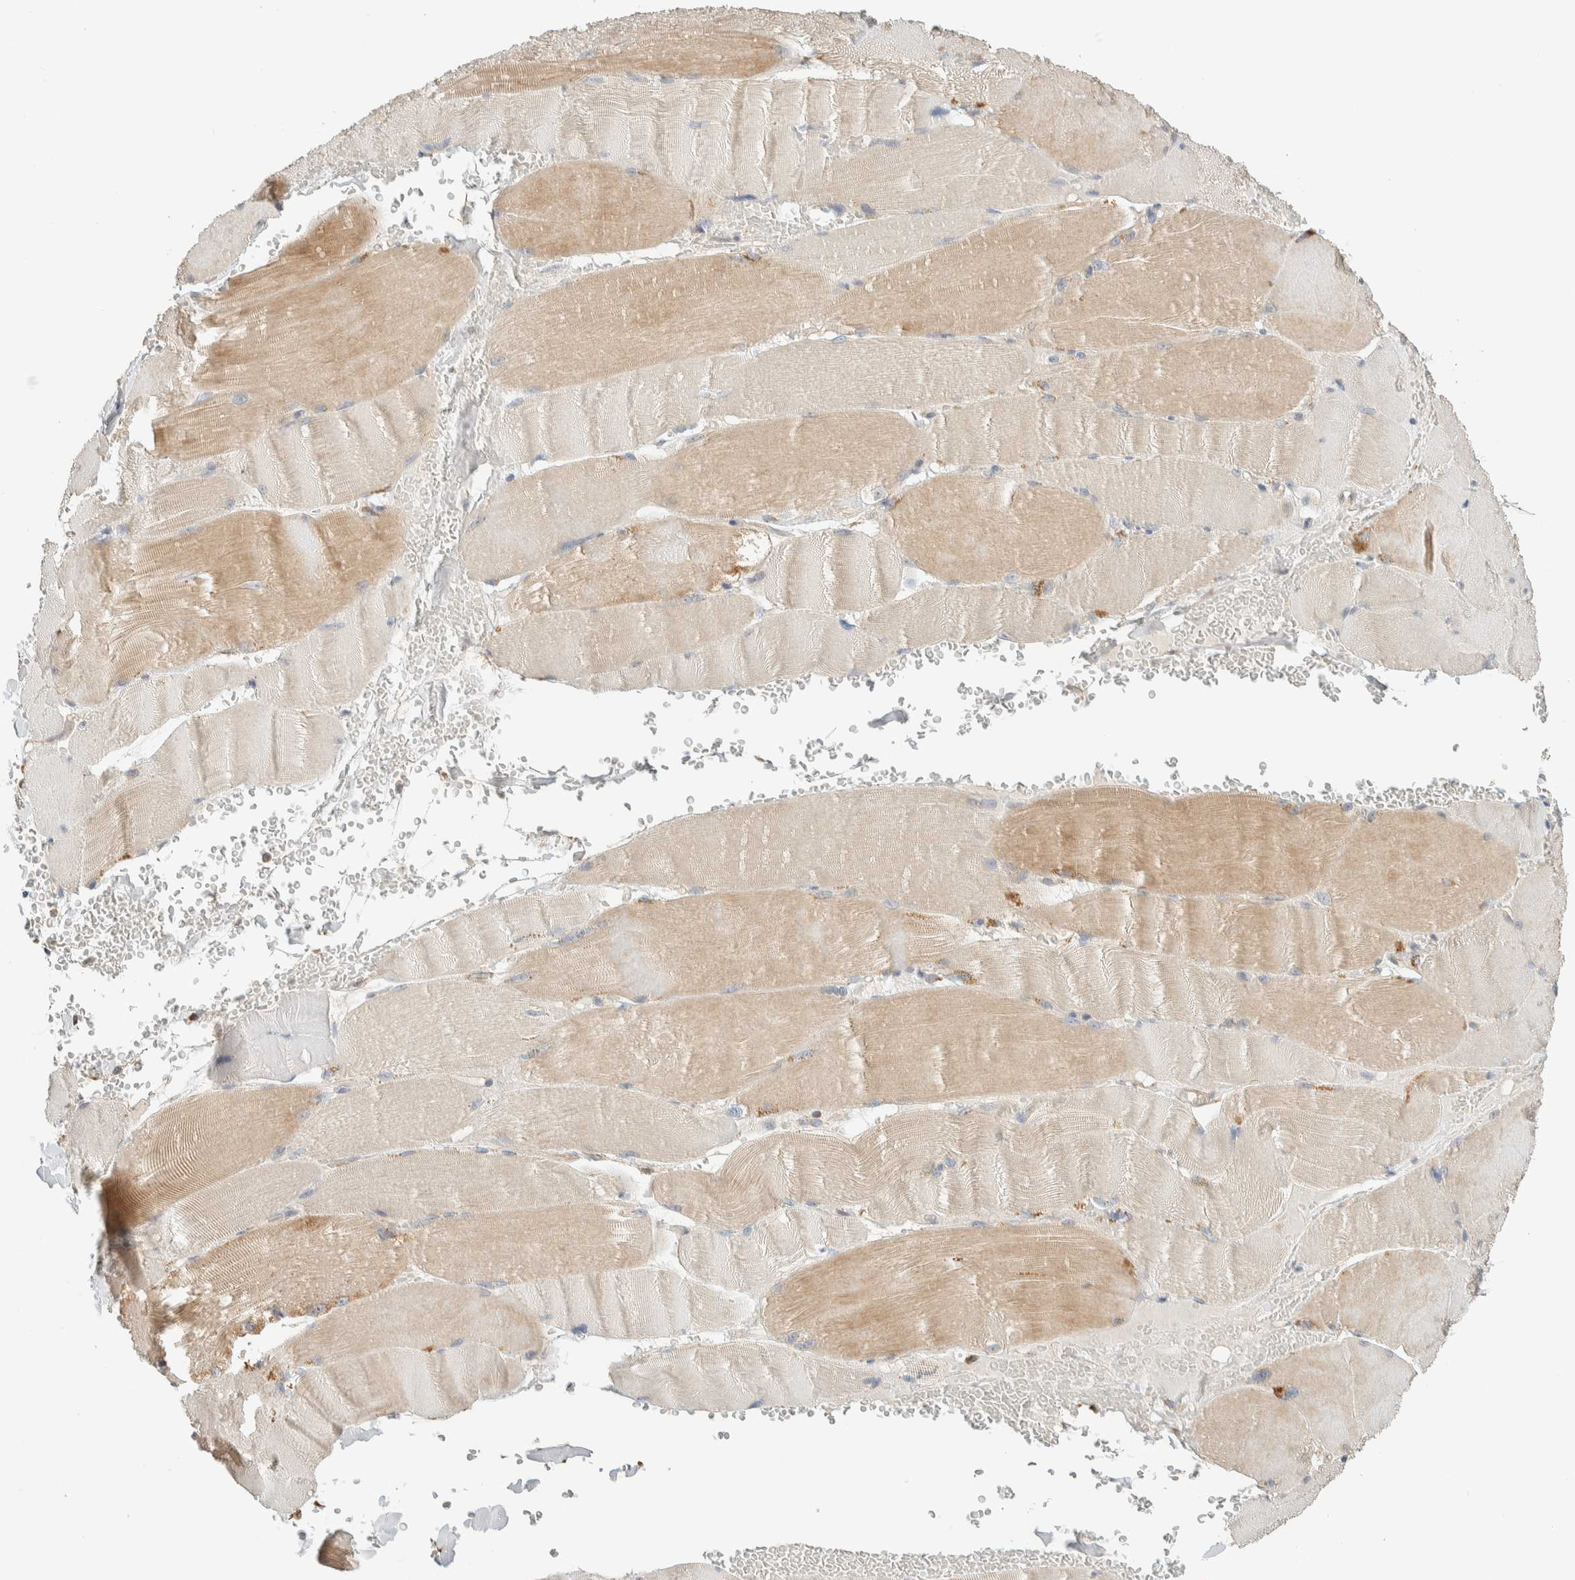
{"staining": {"intensity": "weak", "quantity": "25%-75%", "location": "cytoplasmic/membranous"}, "tissue": "skeletal muscle", "cell_type": "Myocytes", "image_type": "normal", "snomed": [{"axis": "morphology", "description": "Normal tissue, NOS"}, {"axis": "topography", "description": "Skin"}, {"axis": "topography", "description": "Skeletal muscle"}], "caption": "Immunohistochemical staining of benign human skeletal muscle displays weak cytoplasmic/membranous protein staining in about 25%-75% of myocytes.", "gene": "PDE7B", "patient": {"sex": "male", "age": 83}}